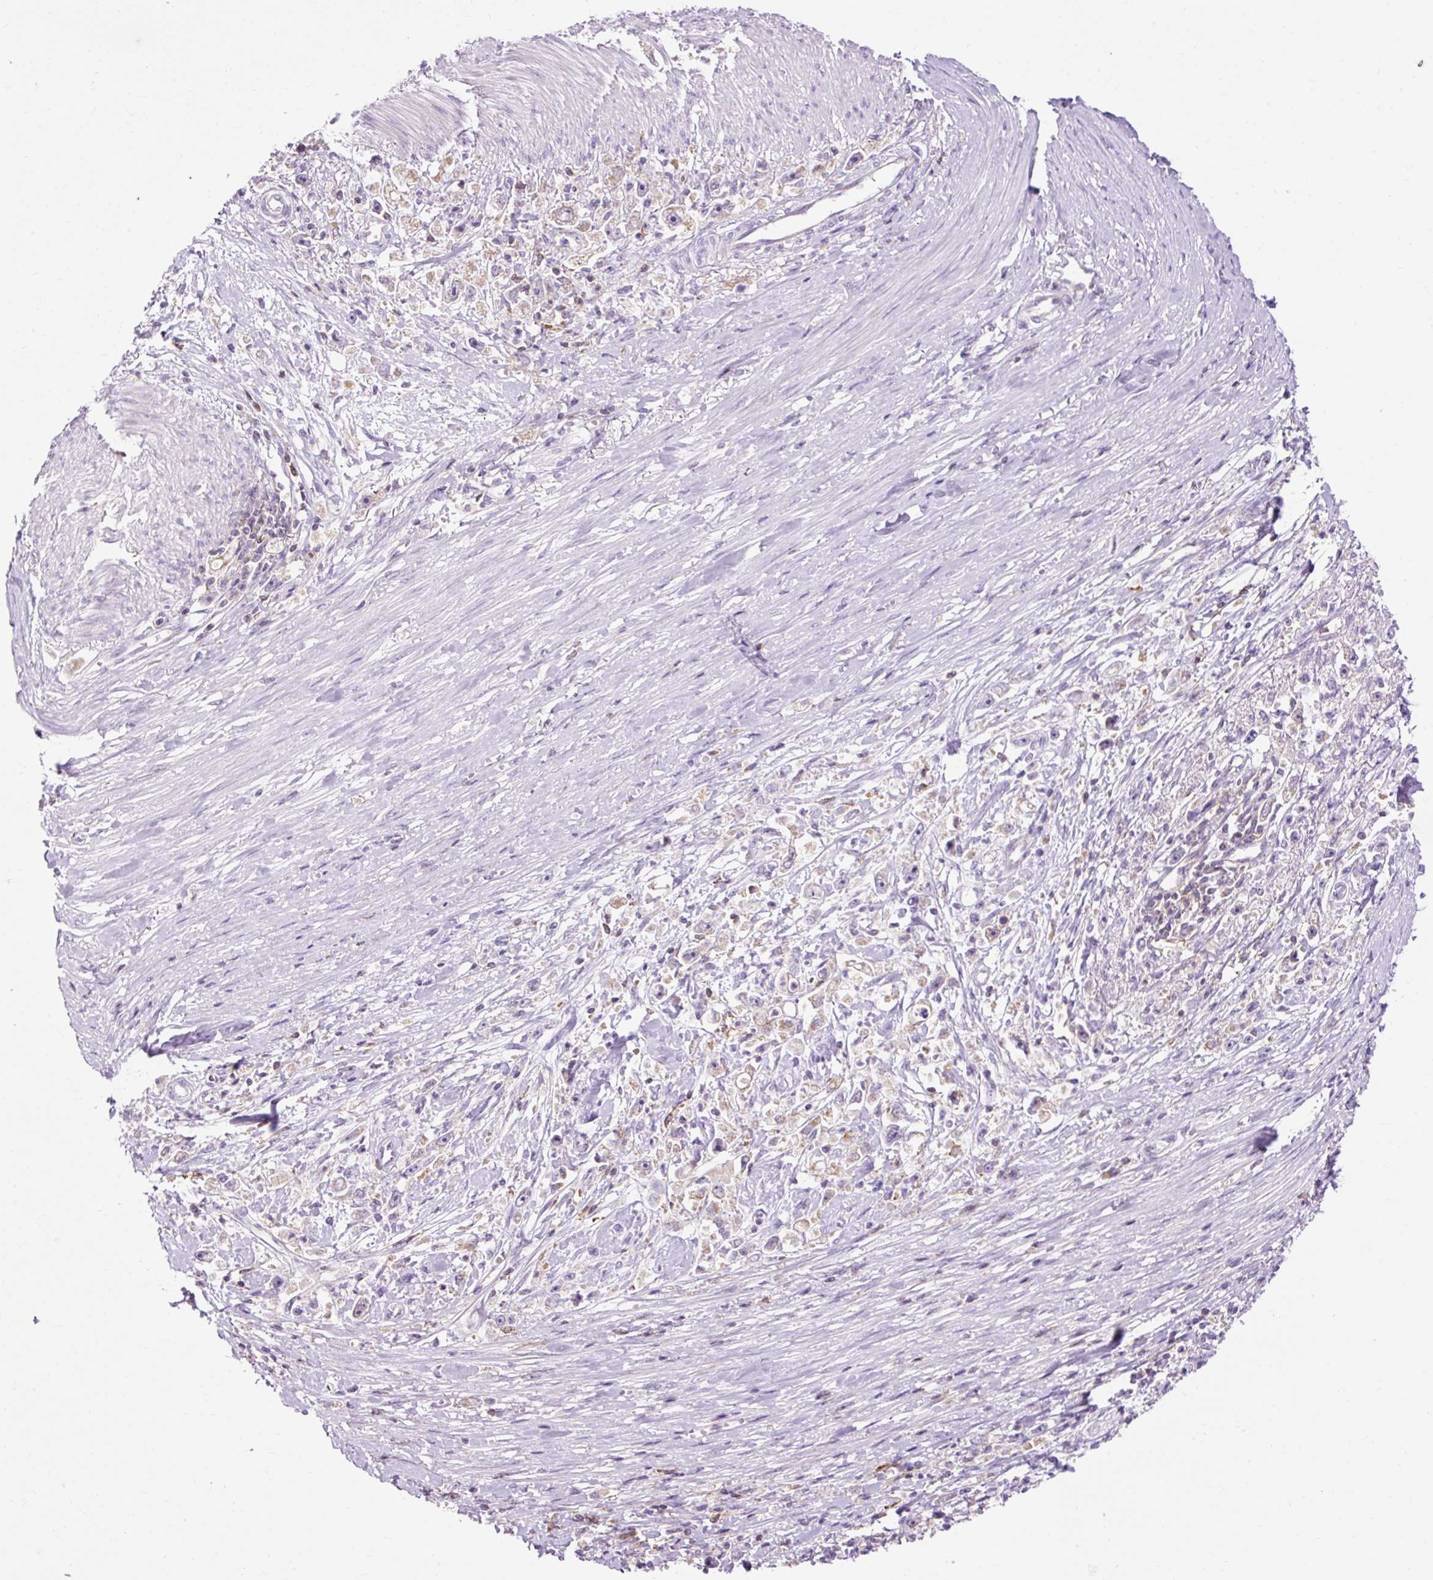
{"staining": {"intensity": "weak", "quantity": "<25%", "location": "cytoplasmic/membranous"}, "tissue": "stomach cancer", "cell_type": "Tumor cells", "image_type": "cancer", "snomed": [{"axis": "morphology", "description": "Adenocarcinoma, NOS"}, {"axis": "topography", "description": "Stomach"}], "caption": "Immunohistochemistry of stomach cancer (adenocarcinoma) exhibits no expression in tumor cells.", "gene": "CD83", "patient": {"sex": "female", "age": 59}}